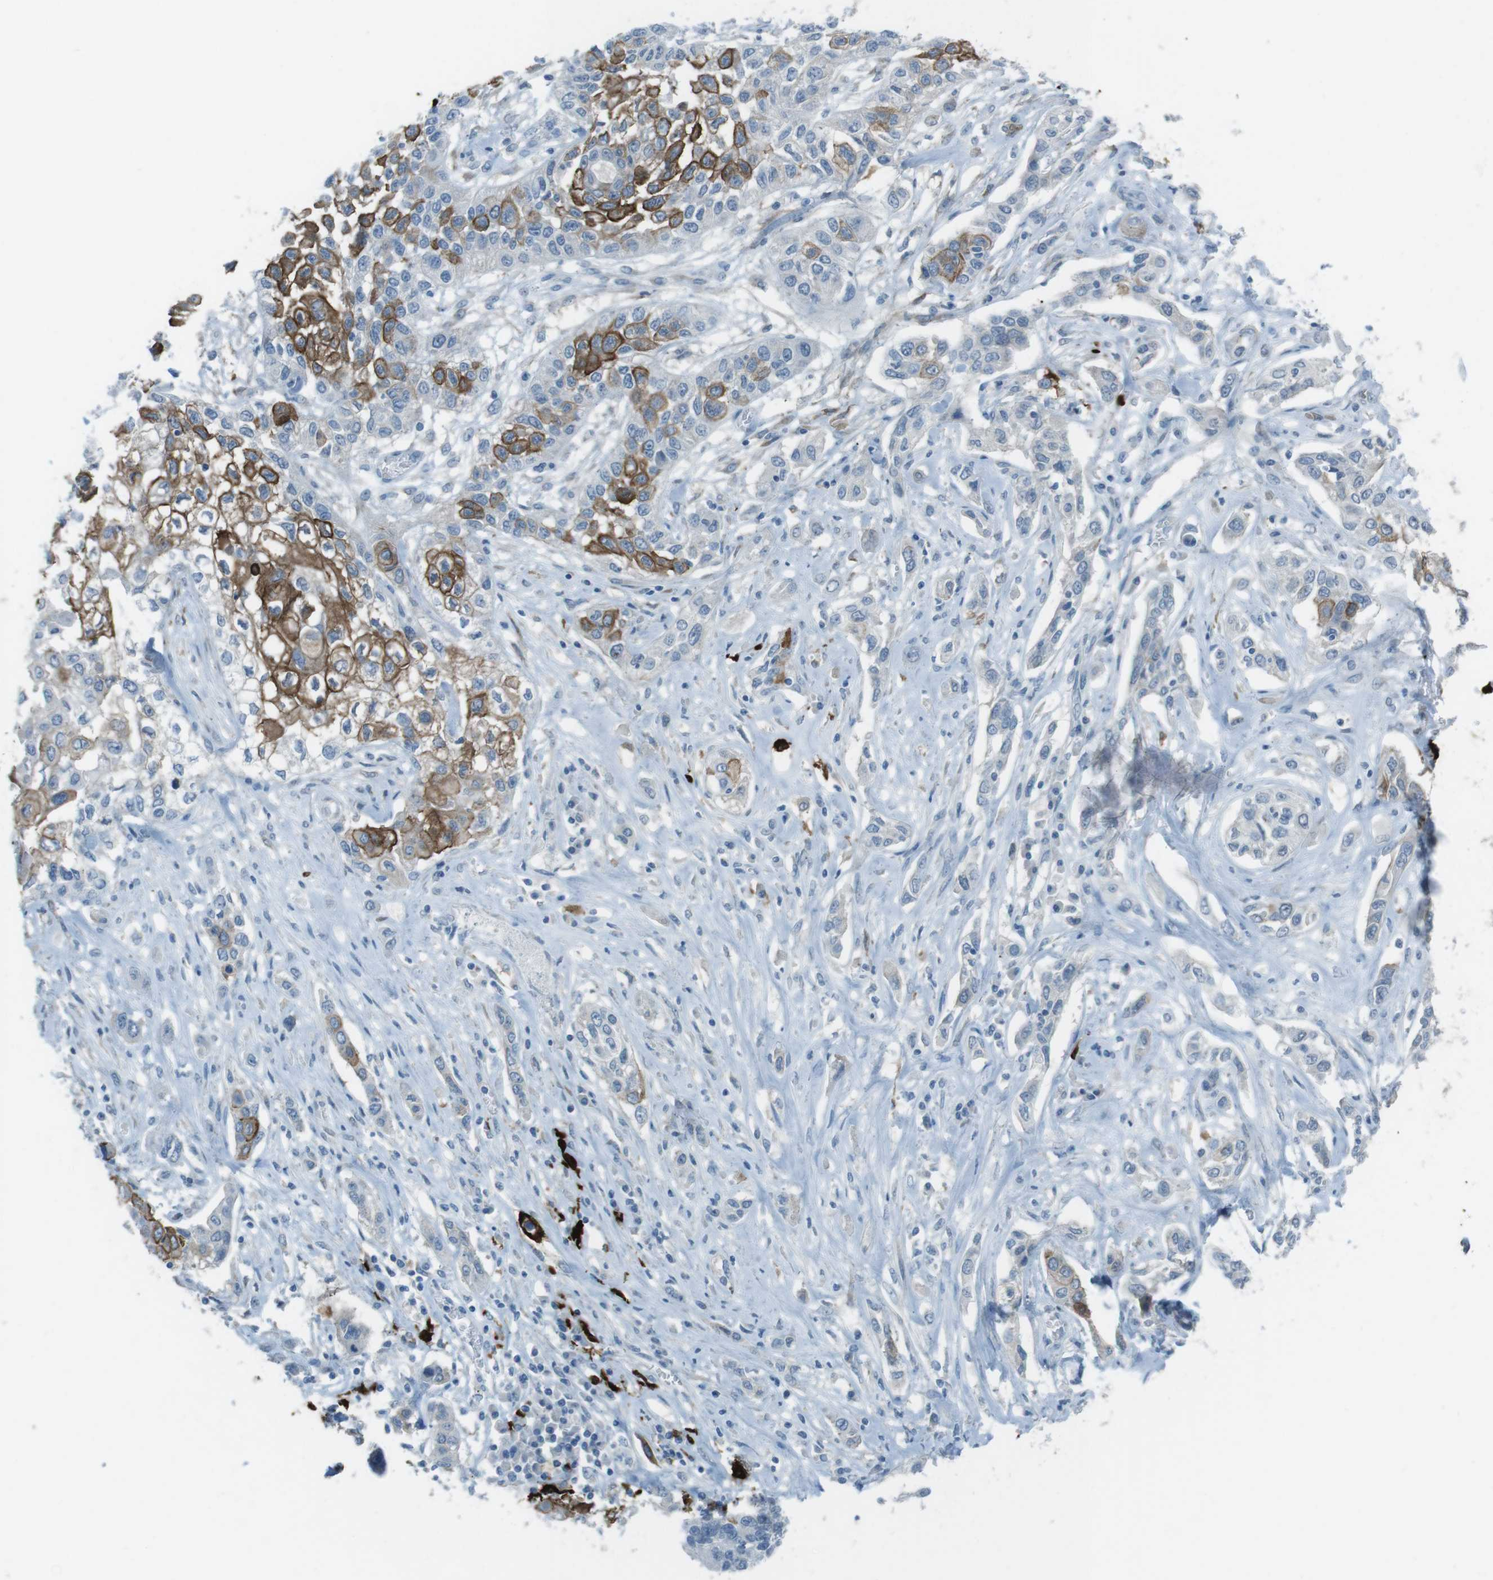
{"staining": {"intensity": "strong", "quantity": "<25%", "location": "cytoplasmic/membranous"}, "tissue": "lung cancer", "cell_type": "Tumor cells", "image_type": "cancer", "snomed": [{"axis": "morphology", "description": "Squamous cell carcinoma, NOS"}, {"axis": "topography", "description": "Lung"}], "caption": "Brown immunohistochemical staining in lung cancer exhibits strong cytoplasmic/membranous positivity in approximately <25% of tumor cells.", "gene": "TUBB2A", "patient": {"sex": "male", "age": 71}}